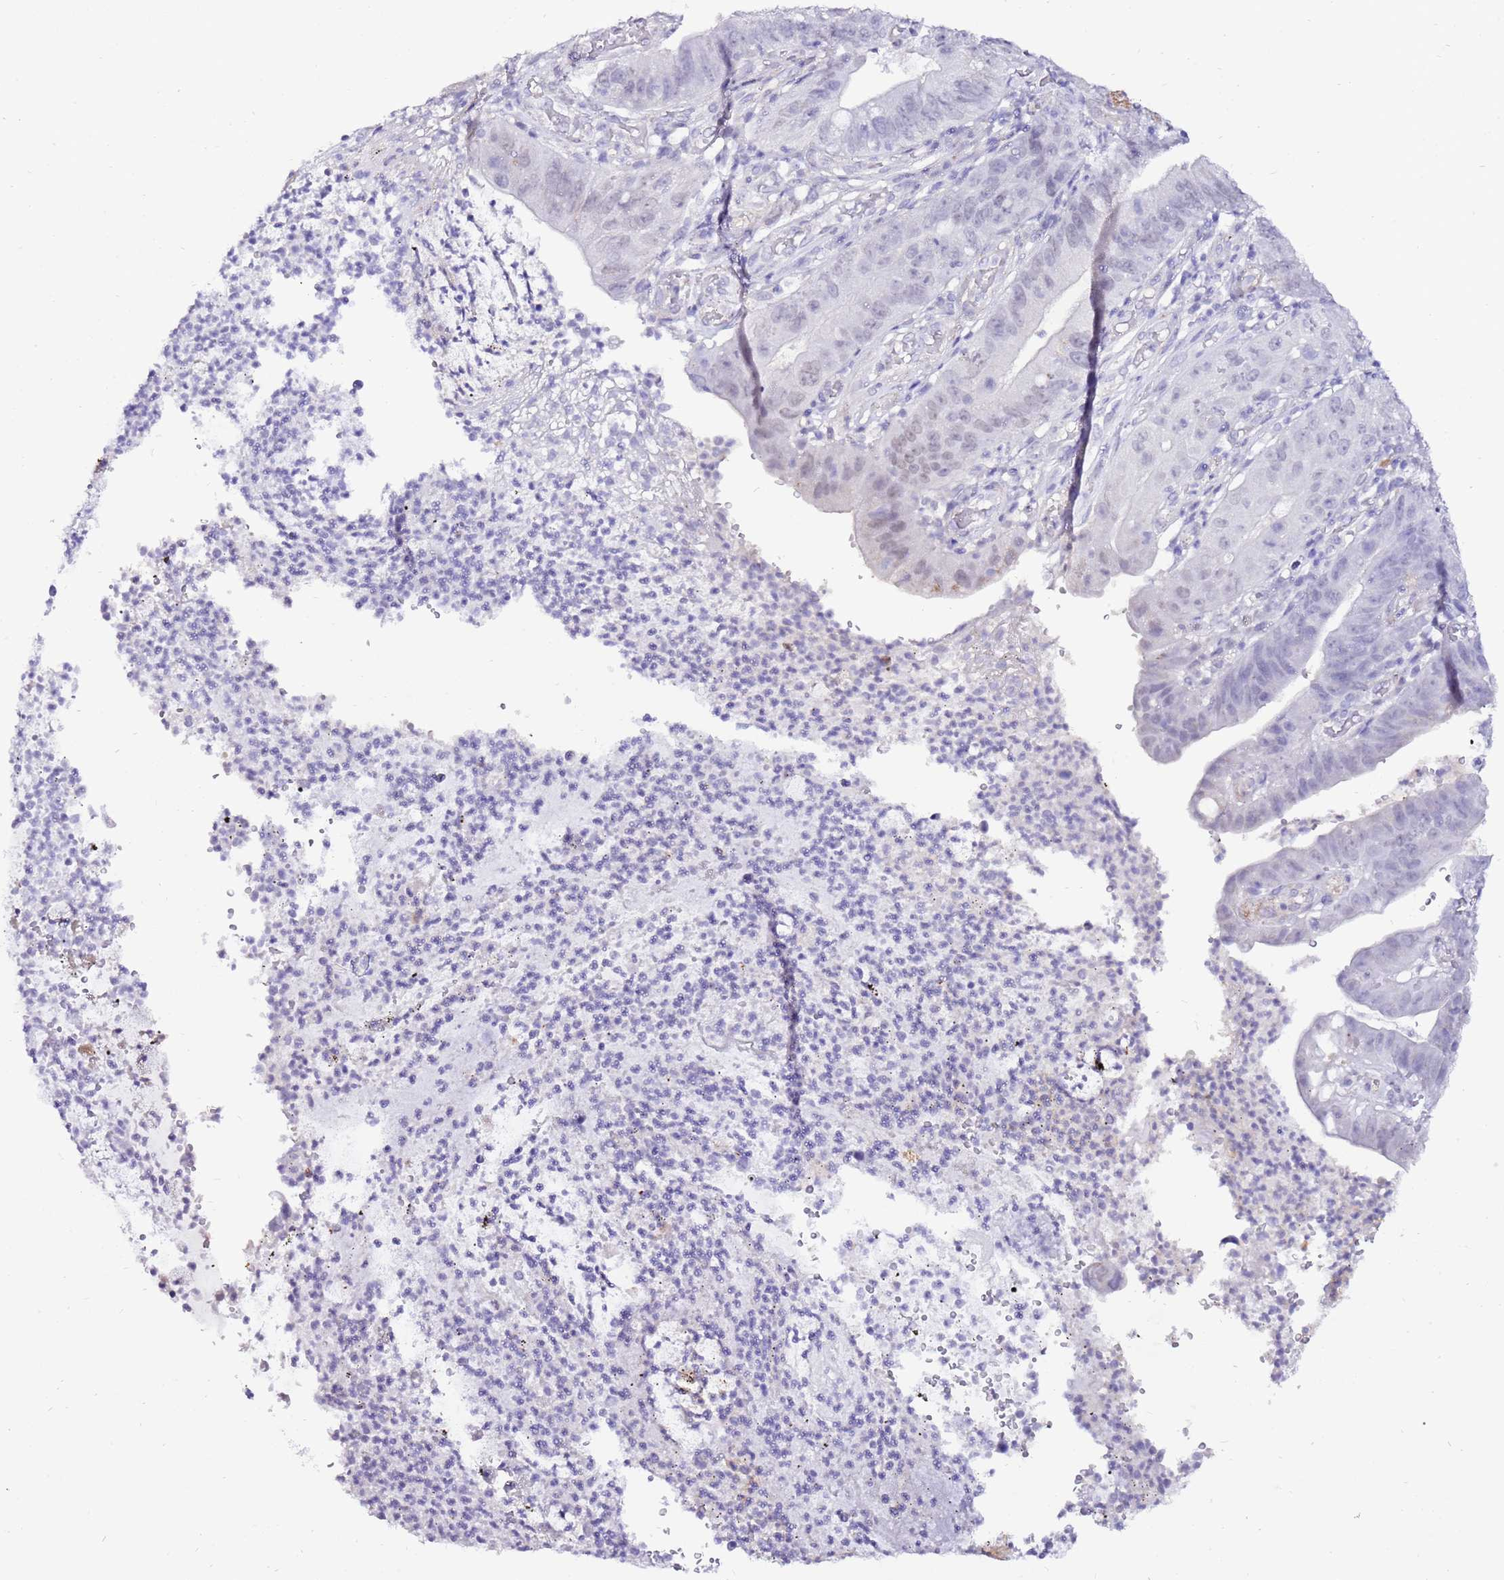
{"staining": {"intensity": "negative", "quantity": "none", "location": "none"}, "tissue": "stomach cancer", "cell_type": "Tumor cells", "image_type": "cancer", "snomed": [{"axis": "morphology", "description": "Adenocarcinoma, NOS"}, {"axis": "topography", "description": "Stomach"}], "caption": "A high-resolution micrograph shows IHC staining of stomach cancer (adenocarcinoma), which demonstrates no significant staining in tumor cells.", "gene": "ART5", "patient": {"sex": "male", "age": 59}}